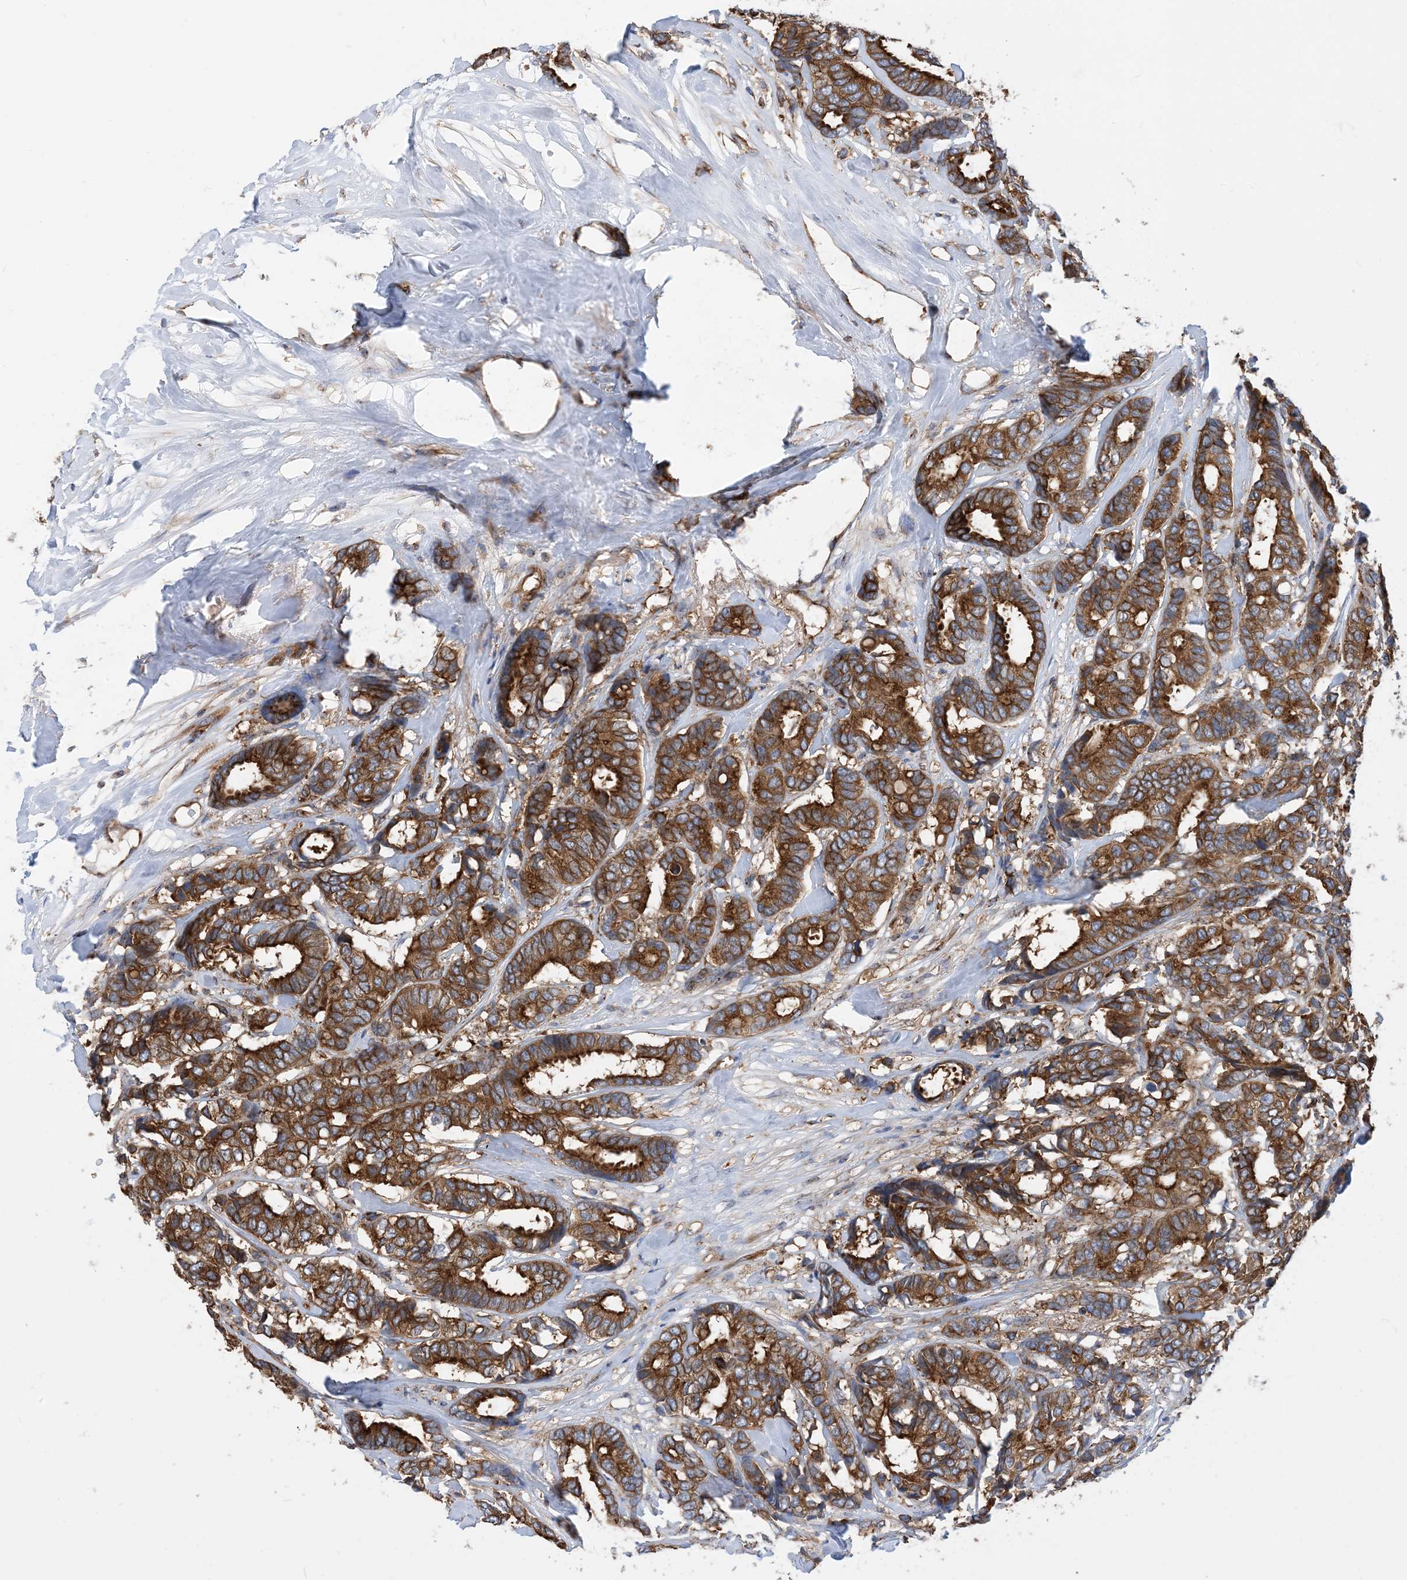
{"staining": {"intensity": "strong", "quantity": ">75%", "location": "cytoplasmic/membranous"}, "tissue": "breast cancer", "cell_type": "Tumor cells", "image_type": "cancer", "snomed": [{"axis": "morphology", "description": "Duct carcinoma"}, {"axis": "topography", "description": "Breast"}], "caption": "A histopathology image of breast invasive ductal carcinoma stained for a protein shows strong cytoplasmic/membranous brown staining in tumor cells. Ihc stains the protein of interest in brown and the nuclei are stained blue.", "gene": "DYNC1LI1", "patient": {"sex": "female", "age": 87}}